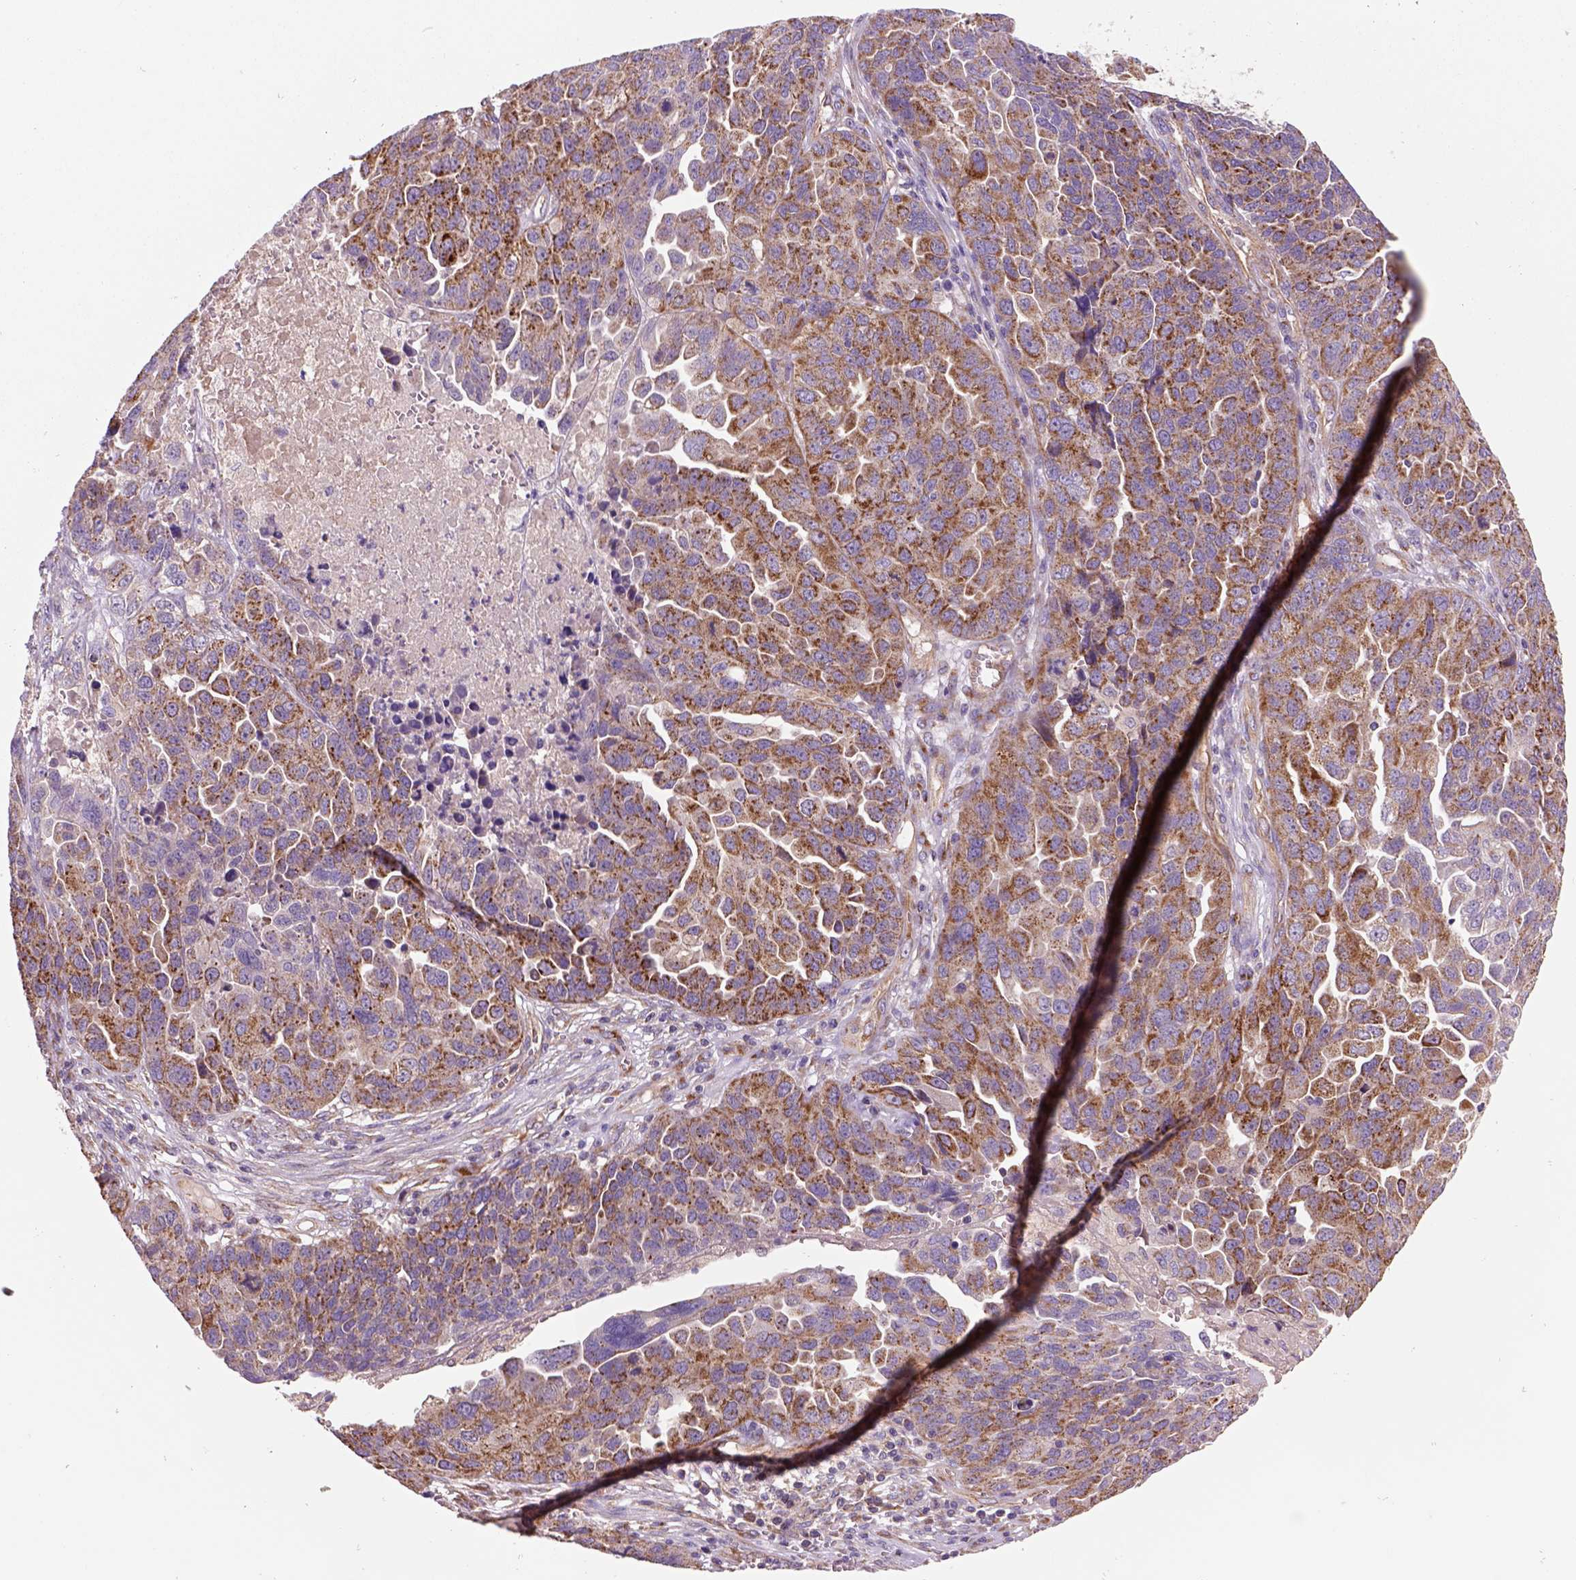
{"staining": {"intensity": "moderate", "quantity": "25%-75%", "location": "cytoplasmic/membranous"}, "tissue": "ovarian cancer", "cell_type": "Tumor cells", "image_type": "cancer", "snomed": [{"axis": "morphology", "description": "Cystadenocarcinoma, serous, NOS"}, {"axis": "topography", "description": "Ovary"}], "caption": "Ovarian cancer stained with a brown dye reveals moderate cytoplasmic/membranous positive expression in about 25%-75% of tumor cells.", "gene": "WARS2", "patient": {"sex": "female", "age": 87}}